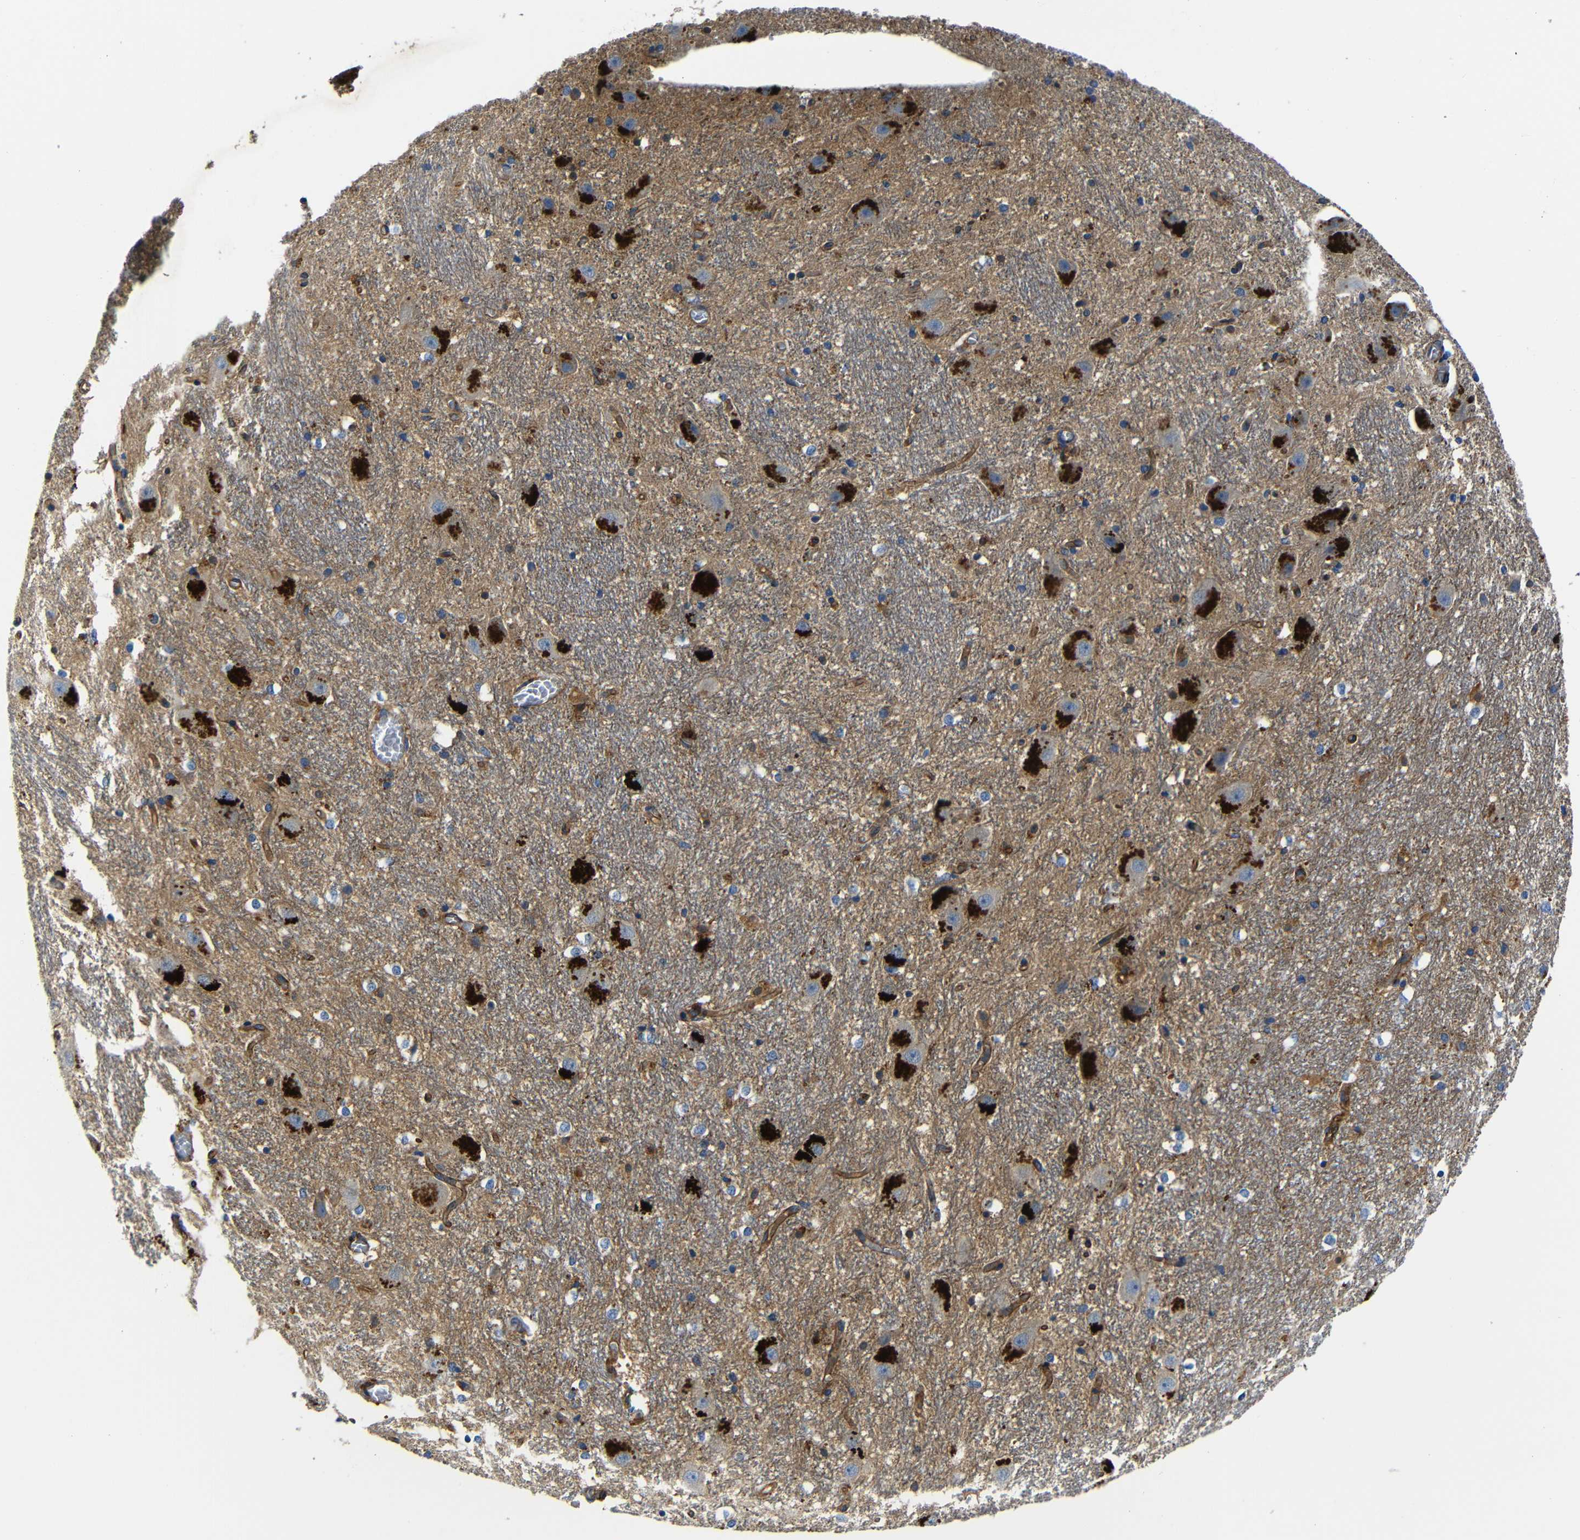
{"staining": {"intensity": "moderate", "quantity": "25%-75%", "location": "cytoplasmic/membranous"}, "tissue": "hippocampus", "cell_type": "Glial cells", "image_type": "normal", "snomed": [{"axis": "morphology", "description": "Normal tissue, NOS"}, {"axis": "topography", "description": "Hippocampus"}], "caption": "Moderate cytoplasmic/membranous expression is appreciated in about 25%-75% of glial cells in normal hippocampus. (Brightfield microscopy of DAB IHC at high magnification).", "gene": "GIMAP2", "patient": {"sex": "female", "age": 19}}